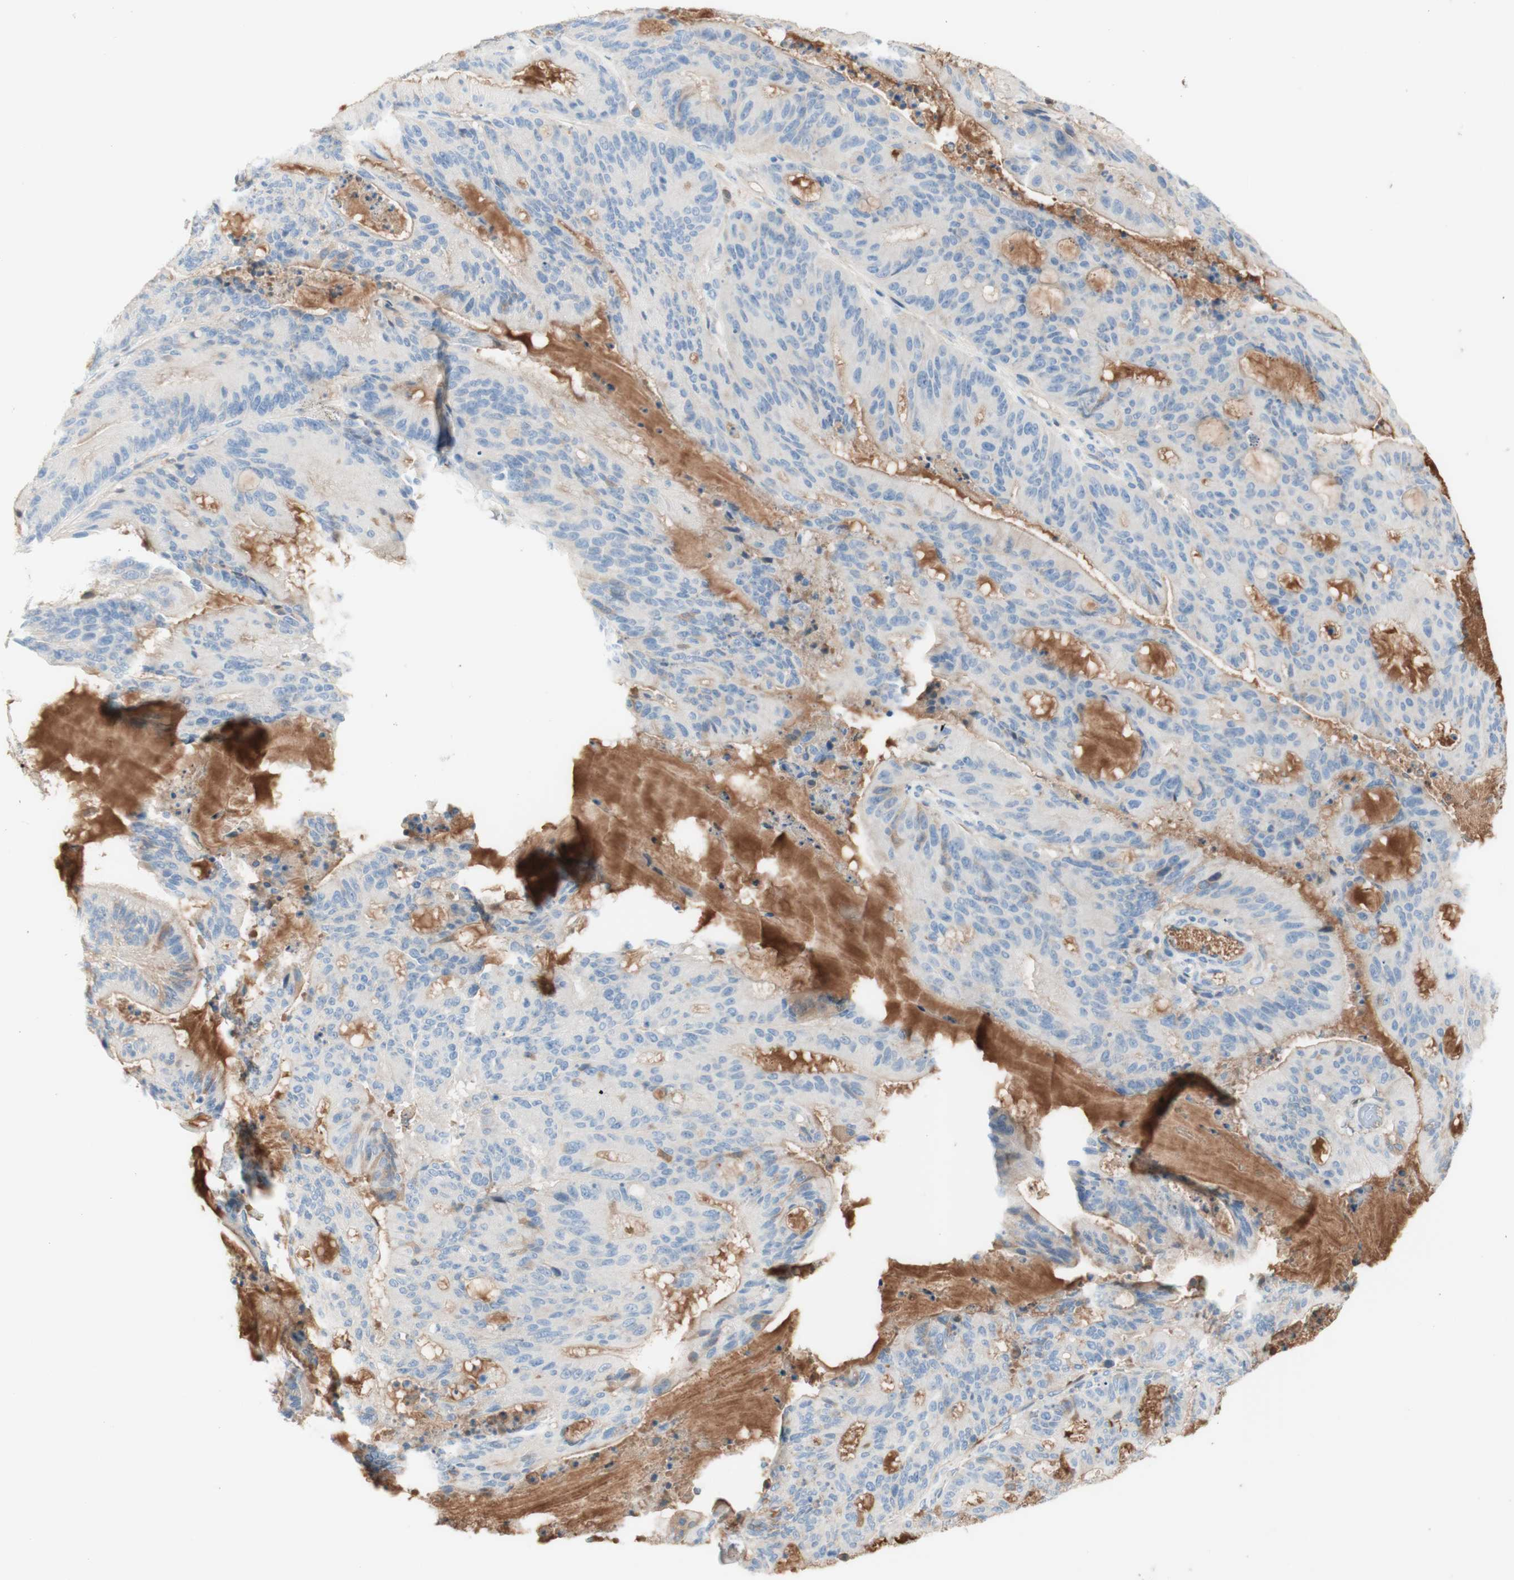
{"staining": {"intensity": "weak", "quantity": "<25%", "location": "cytoplasmic/membranous"}, "tissue": "liver cancer", "cell_type": "Tumor cells", "image_type": "cancer", "snomed": [{"axis": "morphology", "description": "Cholangiocarcinoma"}, {"axis": "topography", "description": "Liver"}], "caption": "Immunohistochemical staining of liver cholangiocarcinoma reveals no significant expression in tumor cells. (Brightfield microscopy of DAB (3,3'-diaminobenzidine) immunohistochemistry at high magnification).", "gene": "KNG1", "patient": {"sex": "female", "age": 73}}